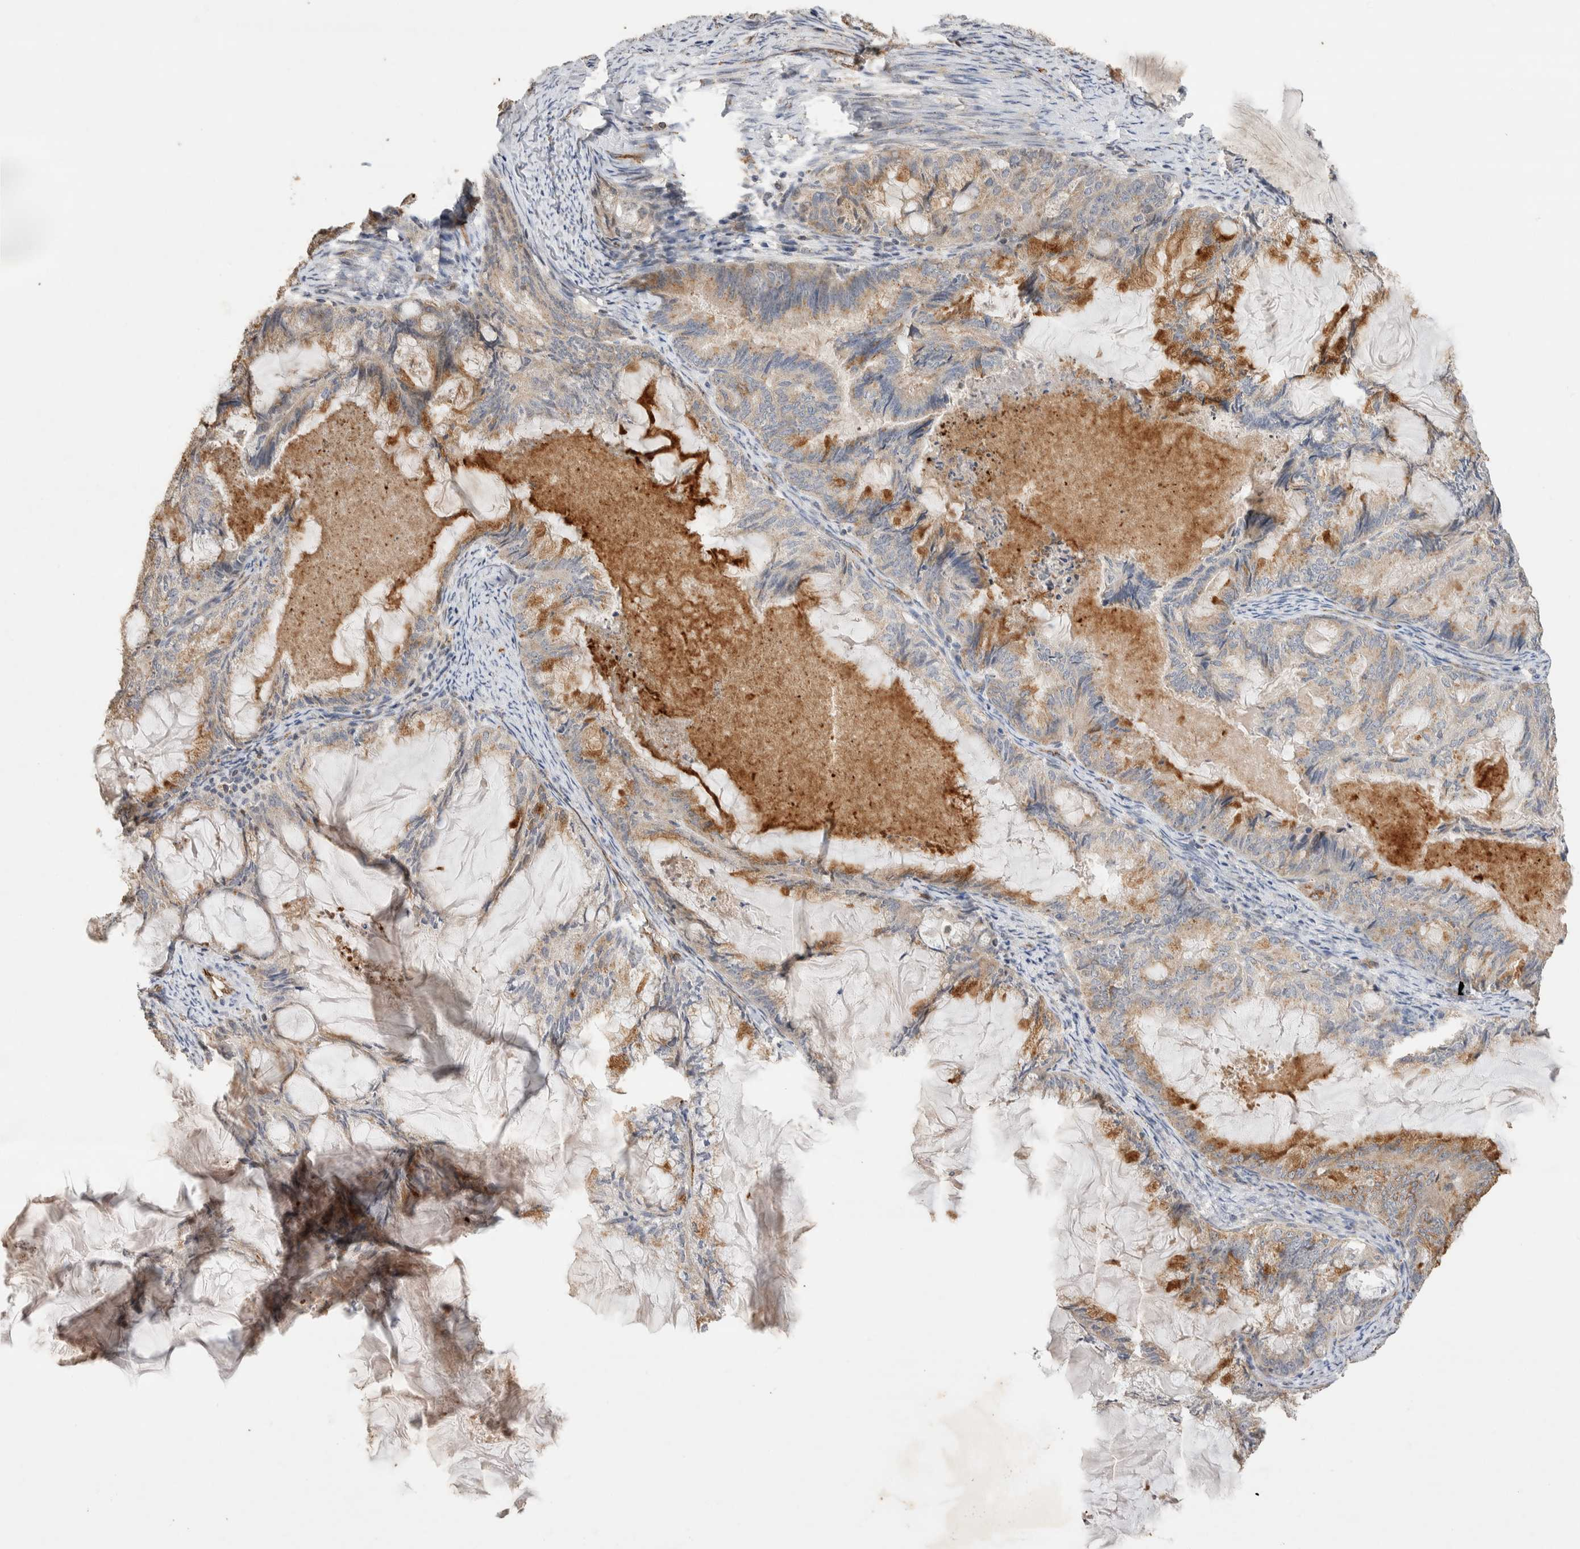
{"staining": {"intensity": "strong", "quantity": "<25%", "location": "cytoplasmic/membranous,nuclear"}, "tissue": "endometrial cancer", "cell_type": "Tumor cells", "image_type": "cancer", "snomed": [{"axis": "morphology", "description": "Adenocarcinoma, NOS"}, {"axis": "topography", "description": "Endometrium"}], "caption": "Human endometrial cancer (adenocarcinoma) stained for a protein (brown) shows strong cytoplasmic/membranous and nuclear positive positivity in about <25% of tumor cells.", "gene": "NSMAF", "patient": {"sex": "female", "age": 86}}